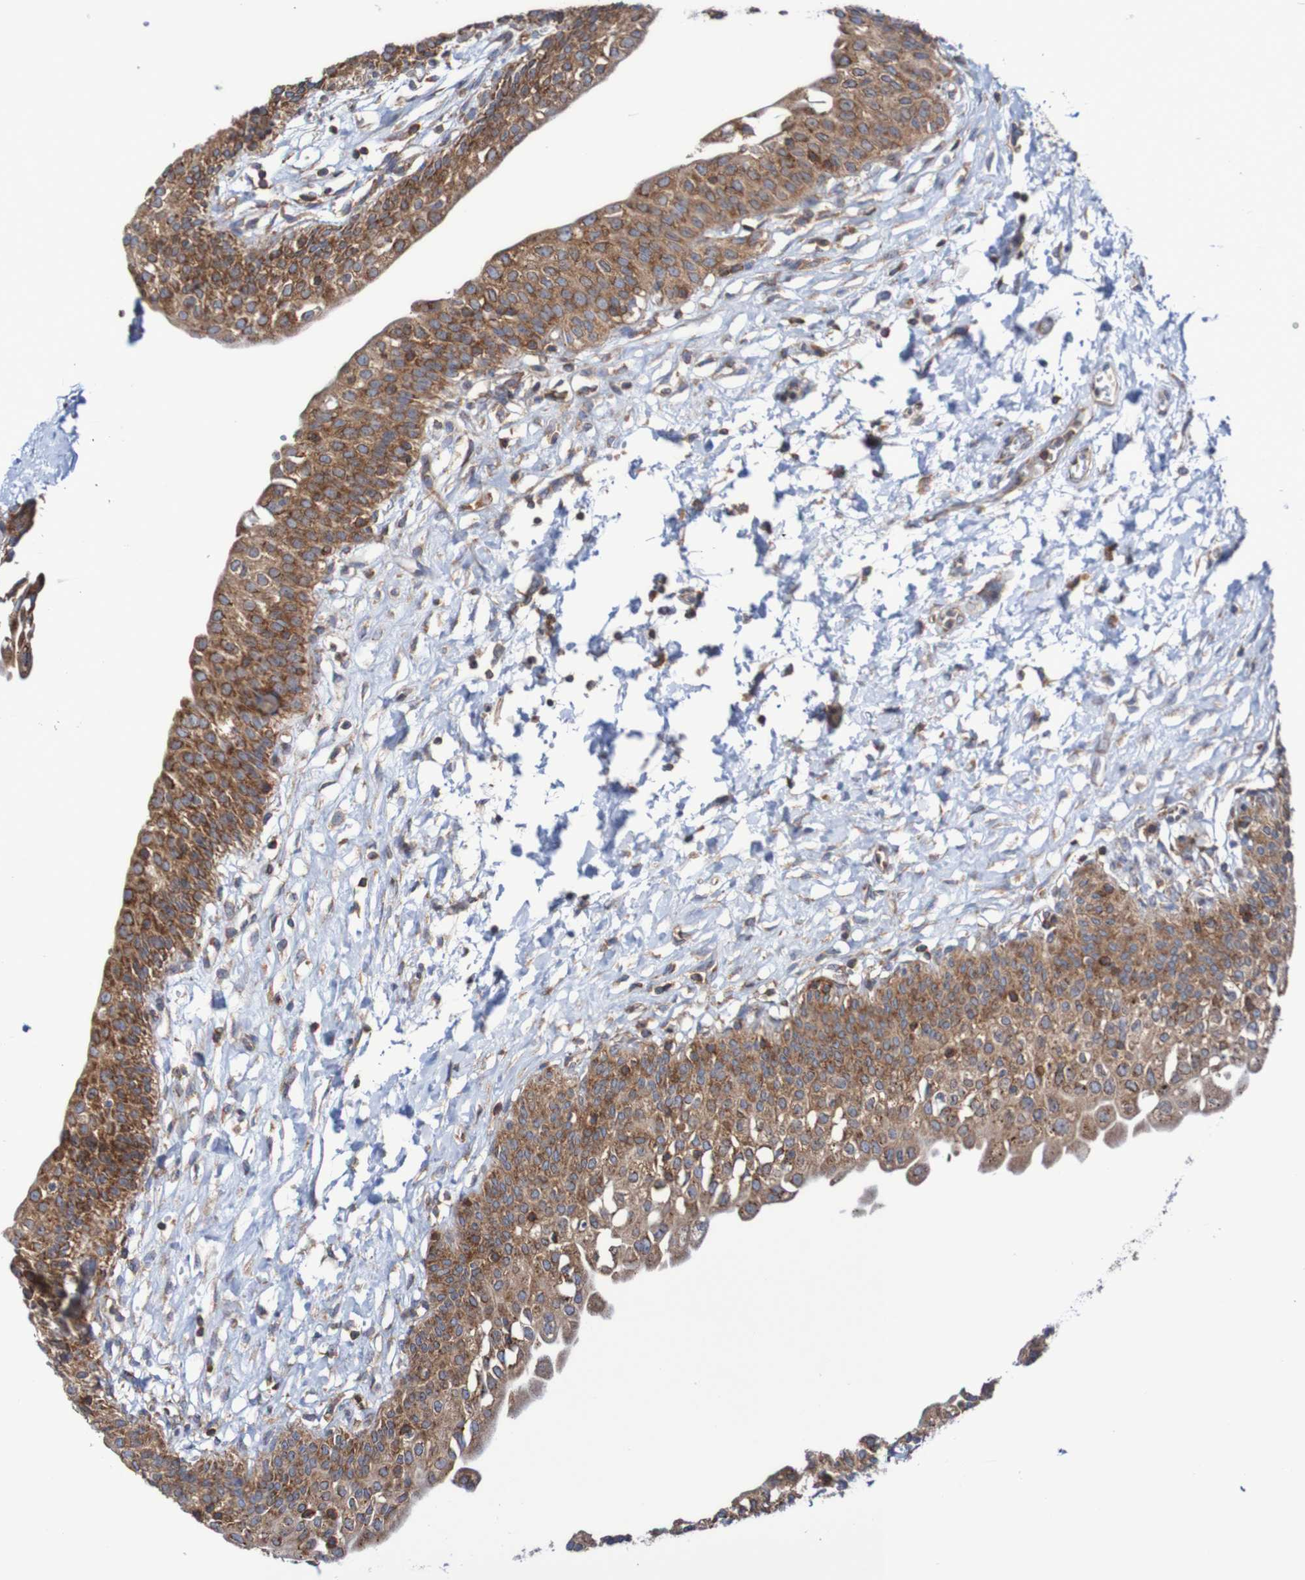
{"staining": {"intensity": "strong", "quantity": ">75%", "location": "cytoplasmic/membranous"}, "tissue": "urinary bladder", "cell_type": "Urothelial cells", "image_type": "normal", "snomed": [{"axis": "morphology", "description": "Normal tissue, NOS"}, {"axis": "topography", "description": "Urinary bladder"}], "caption": "Immunohistochemical staining of unremarkable urinary bladder shows strong cytoplasmic/membranous protein expression in about >75% of urothelial cells.", "gene": "FXR2", "patient": {"sex": "male", "age": 55}}